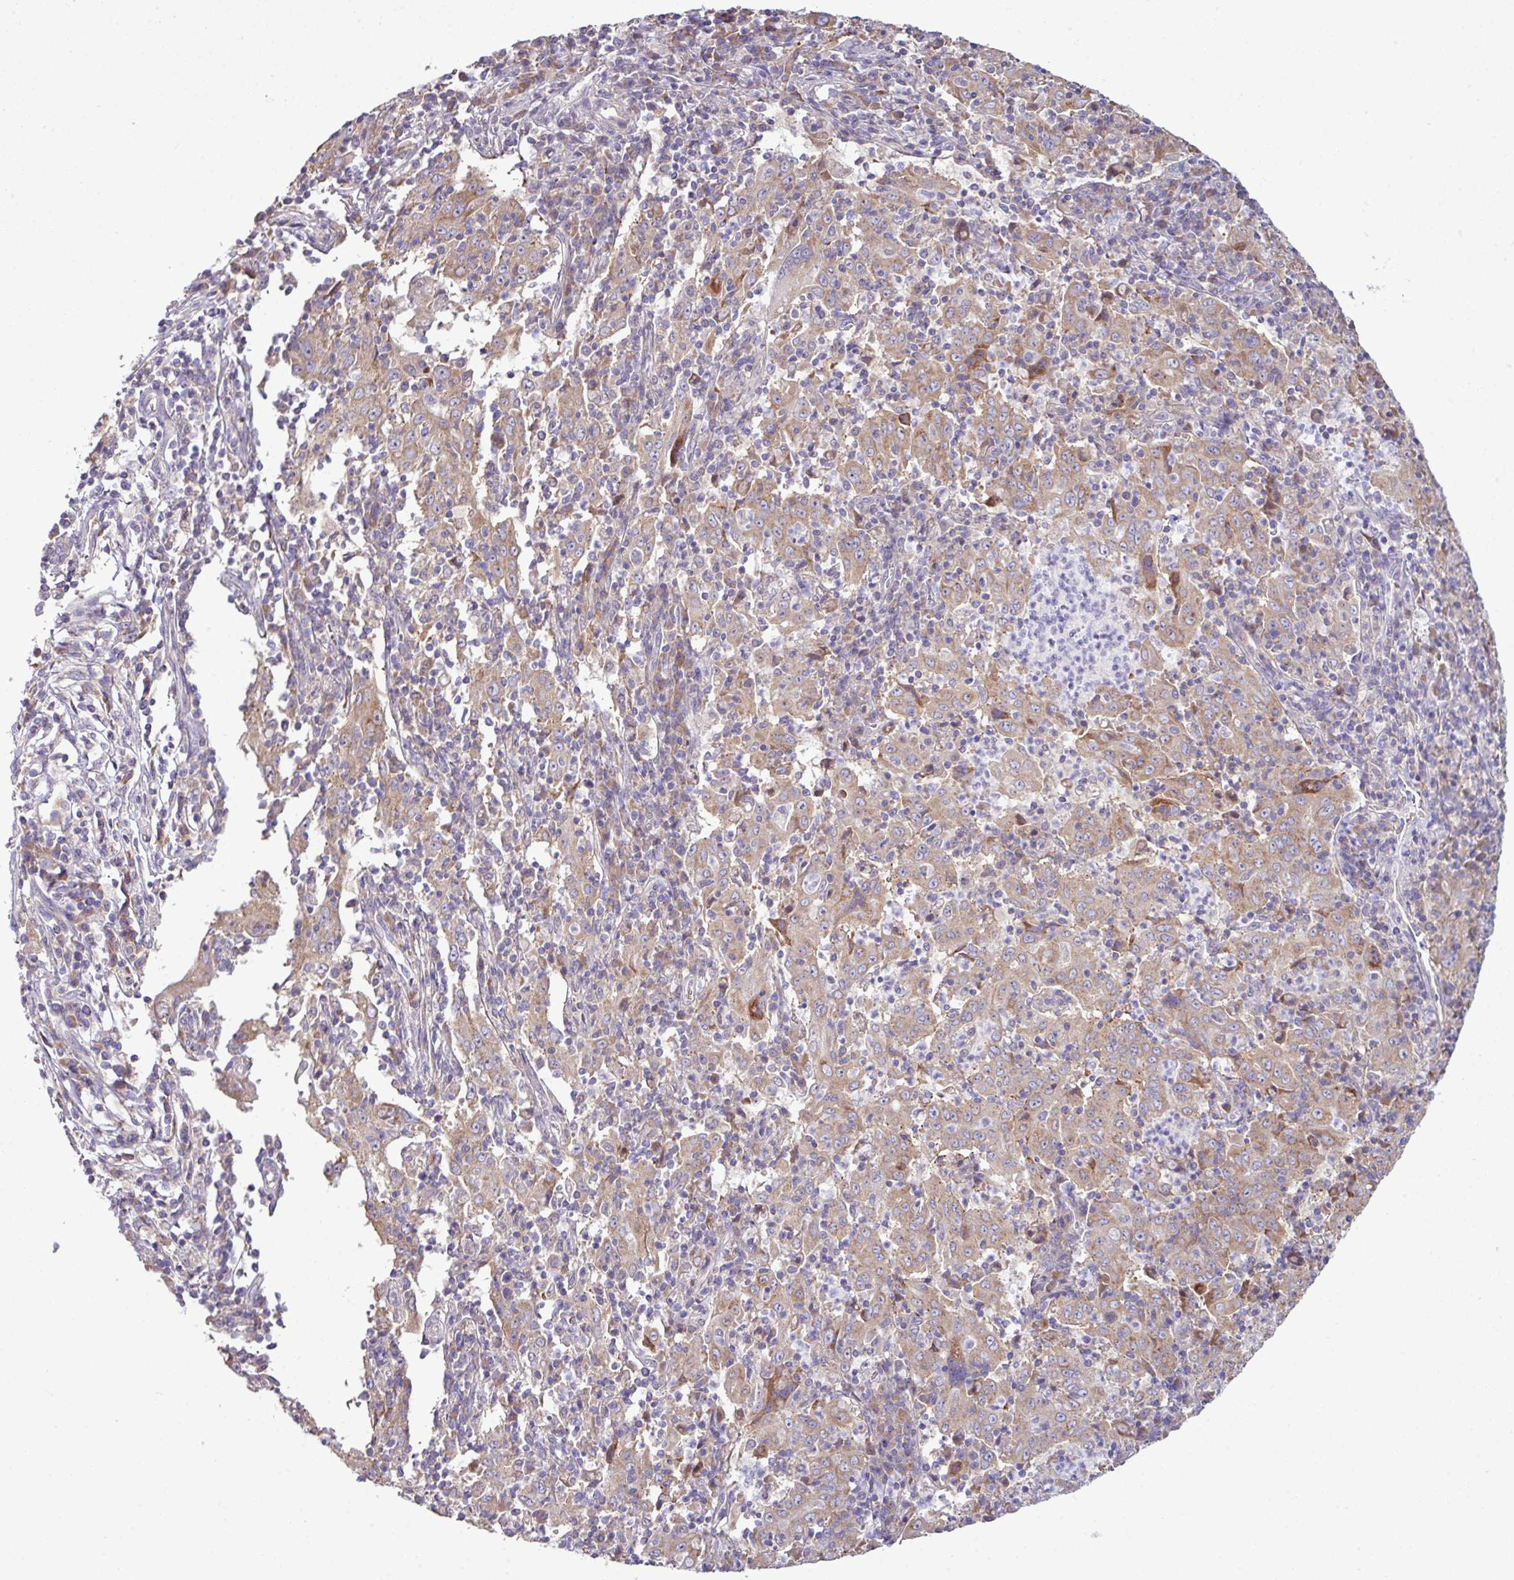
{"staining": {"intensity": "moderate", "quantity": ">75%", "location": "cytoplasmic/membranous"}, "tissue": "pancreatic cancer", "cell_type": "Tumor cells", "image_type": "cancer", "snomed": [{"axis": "morphology", "description": "Adenocarcinoma, NOS"}, {"axis": "topography", "description": "Pancreas"}], "caption": "A high-resolution micrograph shows immunohistochemistry (IHC) staining of adenocarcinoma (pancreatic), which reveals moderate cytoplasmic/membranous positivity in approximately >75% of tumor cells.", "gene": "AGAP5", "patient": {"sex": "male", "age": 63}}